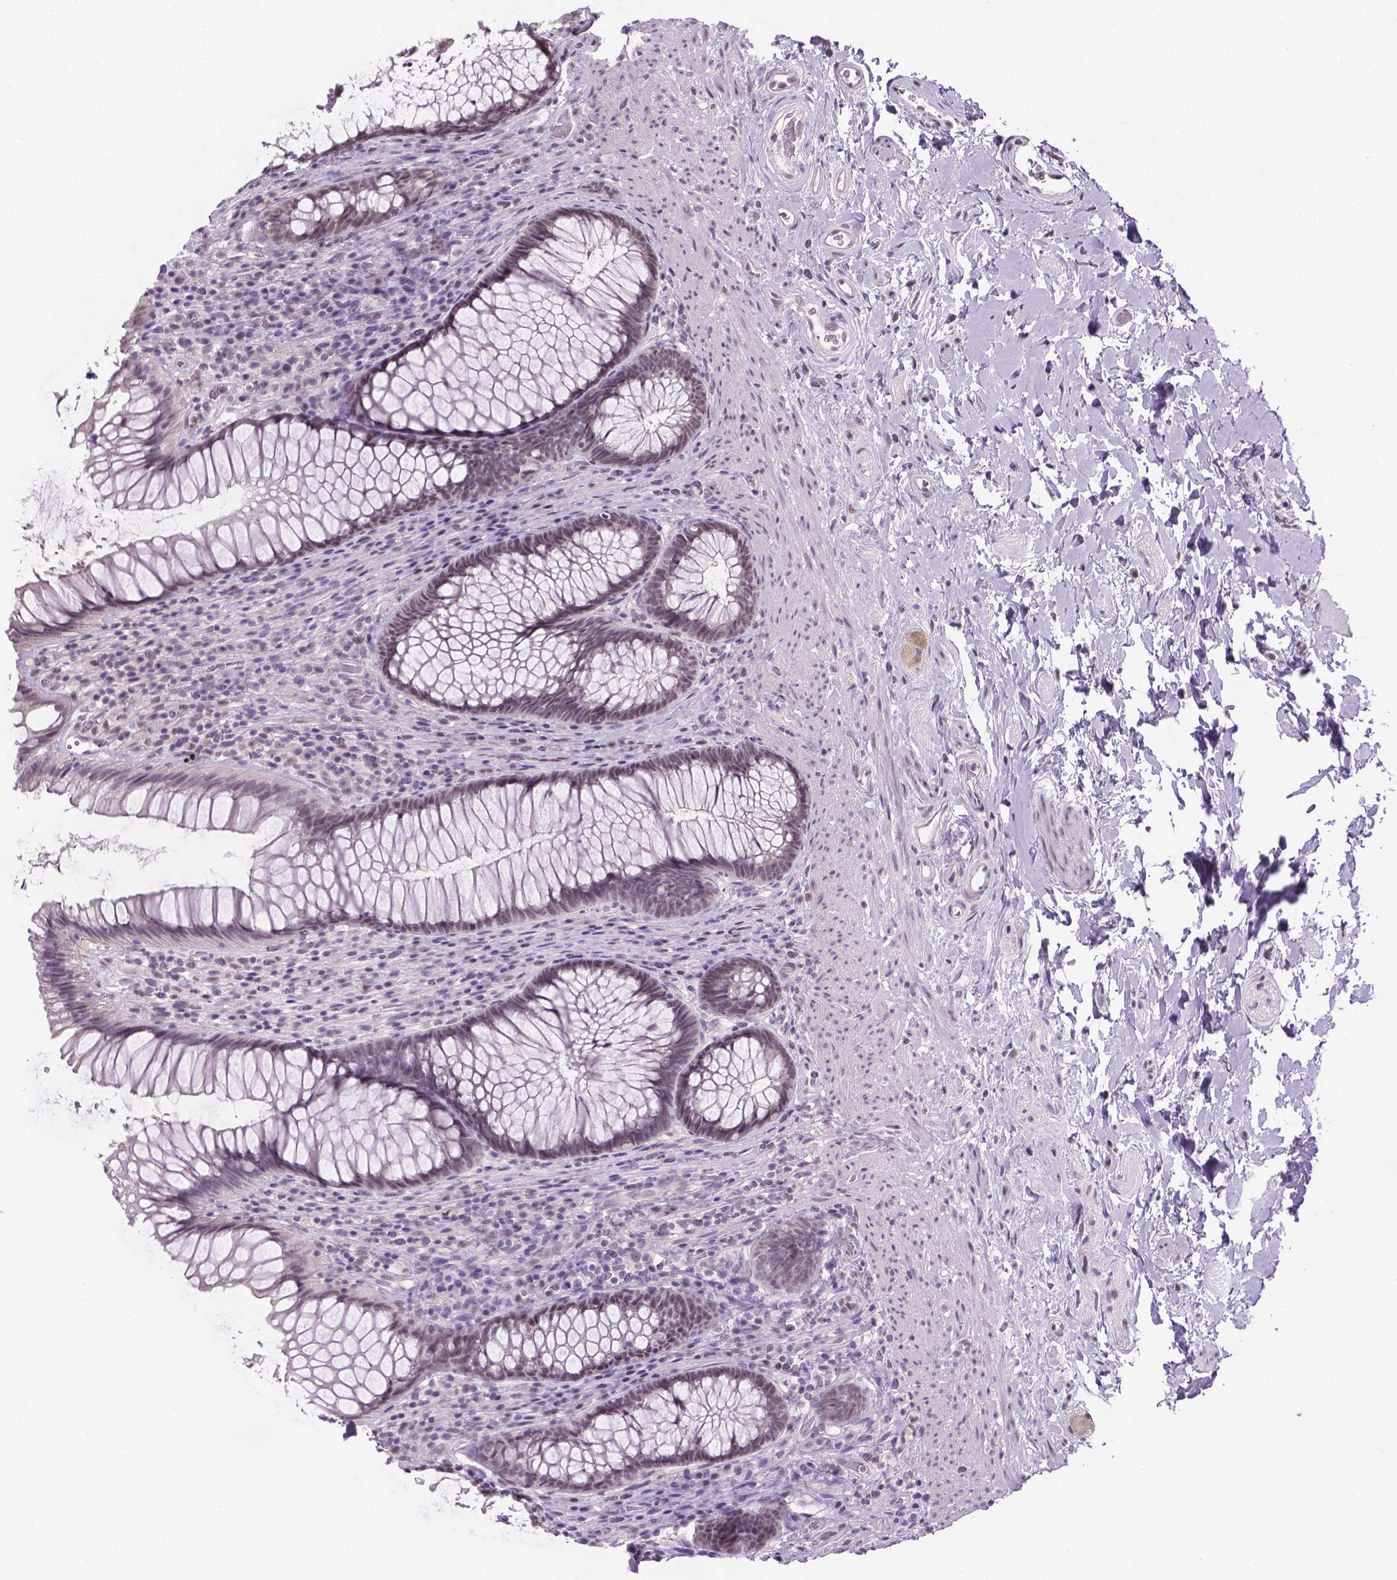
{"staining": {"intensity": "weak", "quantity": "25%-75%", "location": "nuclear"}, "tissue": "rectum", "cell_type": "Glandular cells", "image_type": "normal", "snomed": [{"axis": "morphology", "description": "Normal tissue, NOS"}, {"axis": "topography", "description": "Smooth muscle"}, {"axis": "topography", "description": "Rectum"}], "caption": "Immunohistochemistry (DAB (3,3'-diaminobenzidine)) staining of normal human rectum shows weak nuclear protein positivity in approximately 25%-75% of glandular cells.", "gene": "ABI2", "patient": {"sex": "male", "age": 53}}